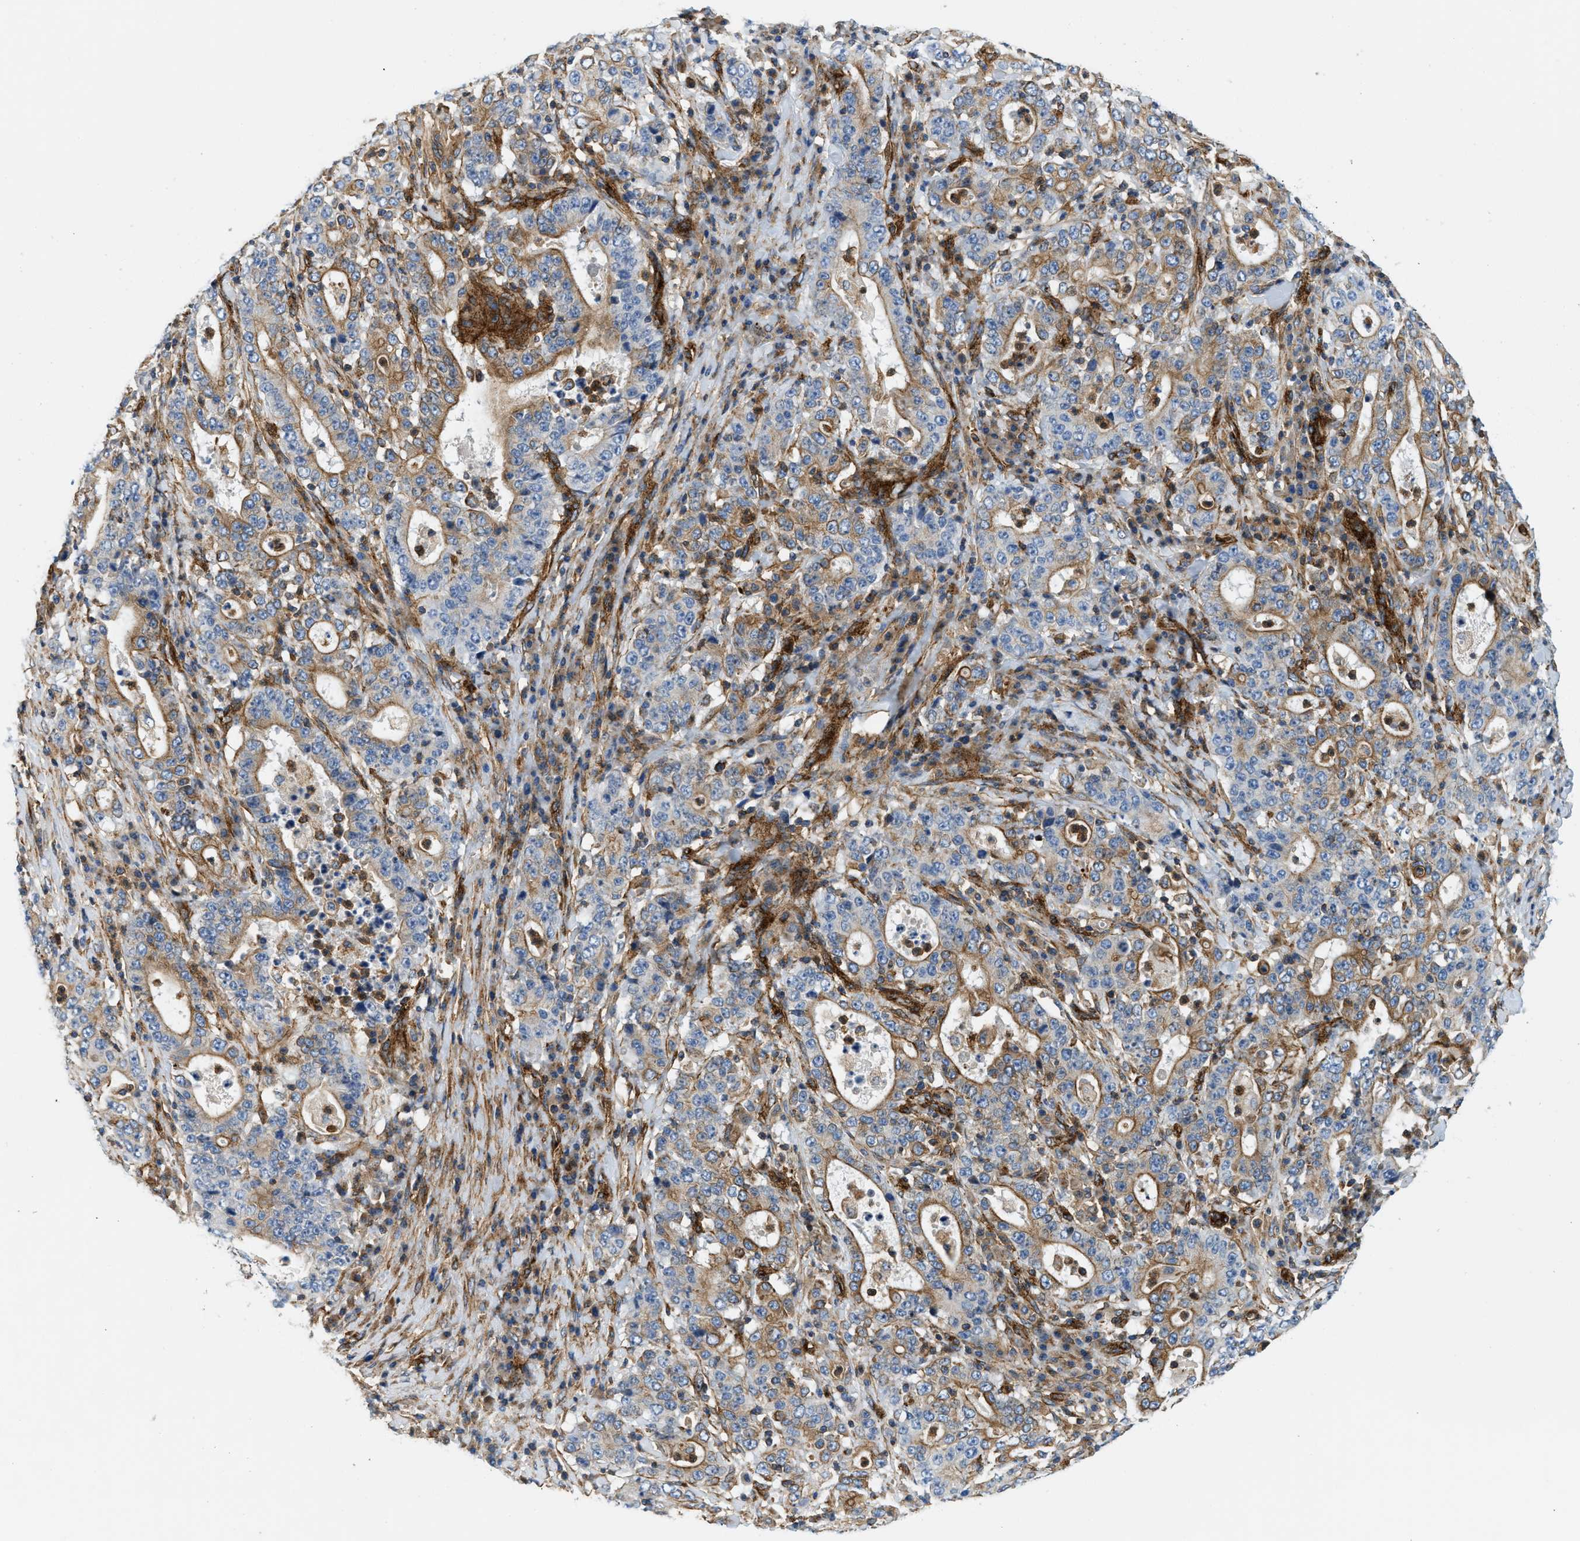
{"staining": {"intensity": "moderate", "quantity": "25%-75%", "location": "cytoplasmic/membranous"}, "tissue": "stomach cancer", "cell_type": "Tumor cells", "image_type": "cancer", "snomed": [{"axis": "morphology", "description": "Normal tissue, NOS"}, {"axis": "morphology", "description": "Adenocarcinoma, NOS"}, {"axis": "topography", "description": "Stomach, upper"}, {"axis": "topography", "description": "Stomach"}], "caption": "Protein expression analysis of human adenocarcinoma (stomach) reveals moderate cytoplasmic/membranous positivity in approximately 25%-75% of tumor cells. Using DAB (brown) and hematoxylin (blue) stains, captured at high magnification using brightfield microscopy.", "gene": "HIP1", "patient": {"sex": "male", "age": 59}}